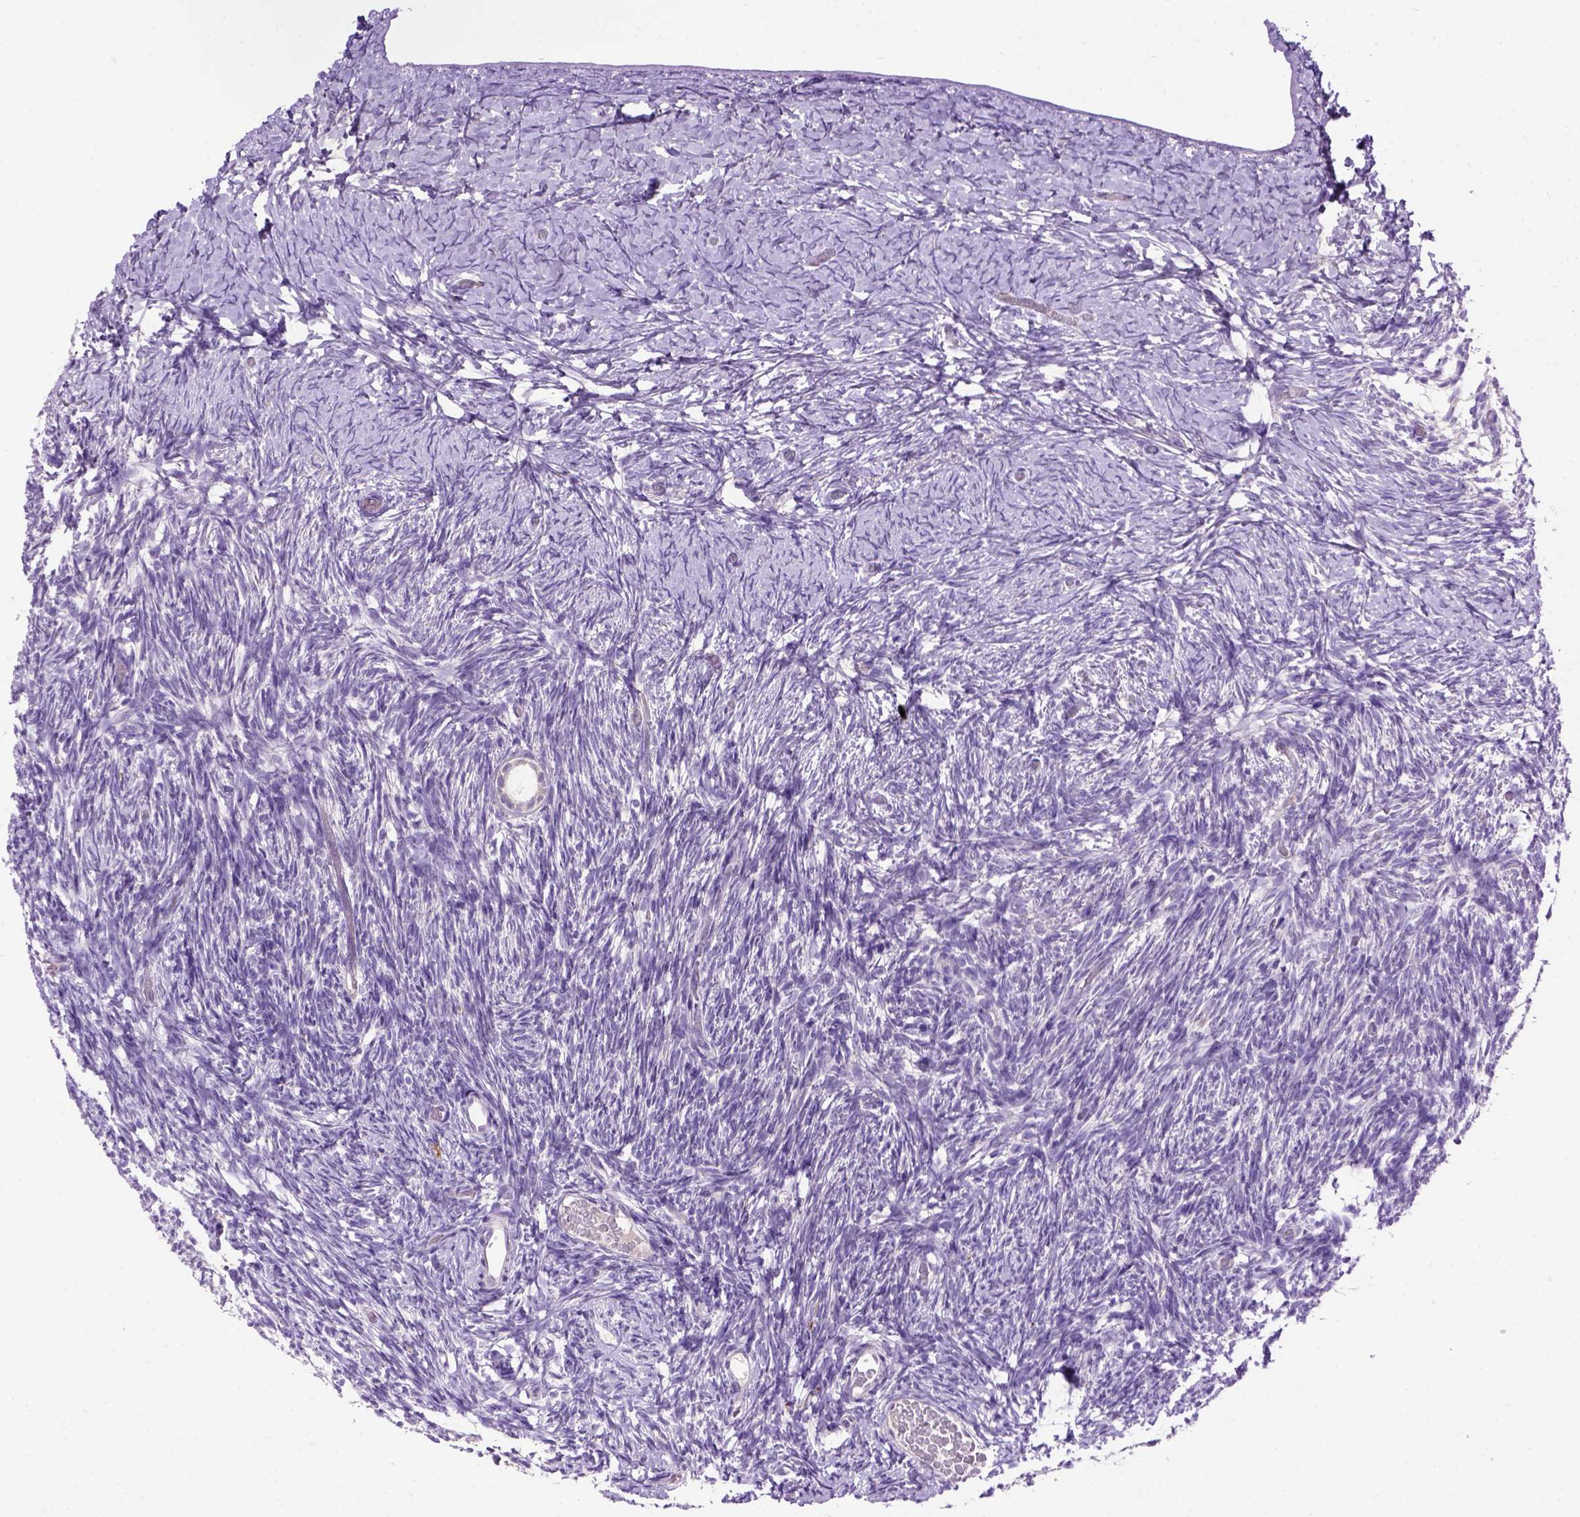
{"staining": {"intensity": "negative", "quantity": "none", "location": "none"}, "tissue": "ovary", "cell_type": "Follicle cells", "image_type": "normal", "snomed": [{"axis": "morphology", "description": "Normal tissue, NOS"}, {"axis": "topography", "description": "Ovary"}], "caption": "DAB (3,3'-diaminobenzidine) immunohistochemical staining of benign human ovary displays no significant staining in follicle cells.", "gene": "MAPT", "patient": {"sex": "female", "age": 39}}